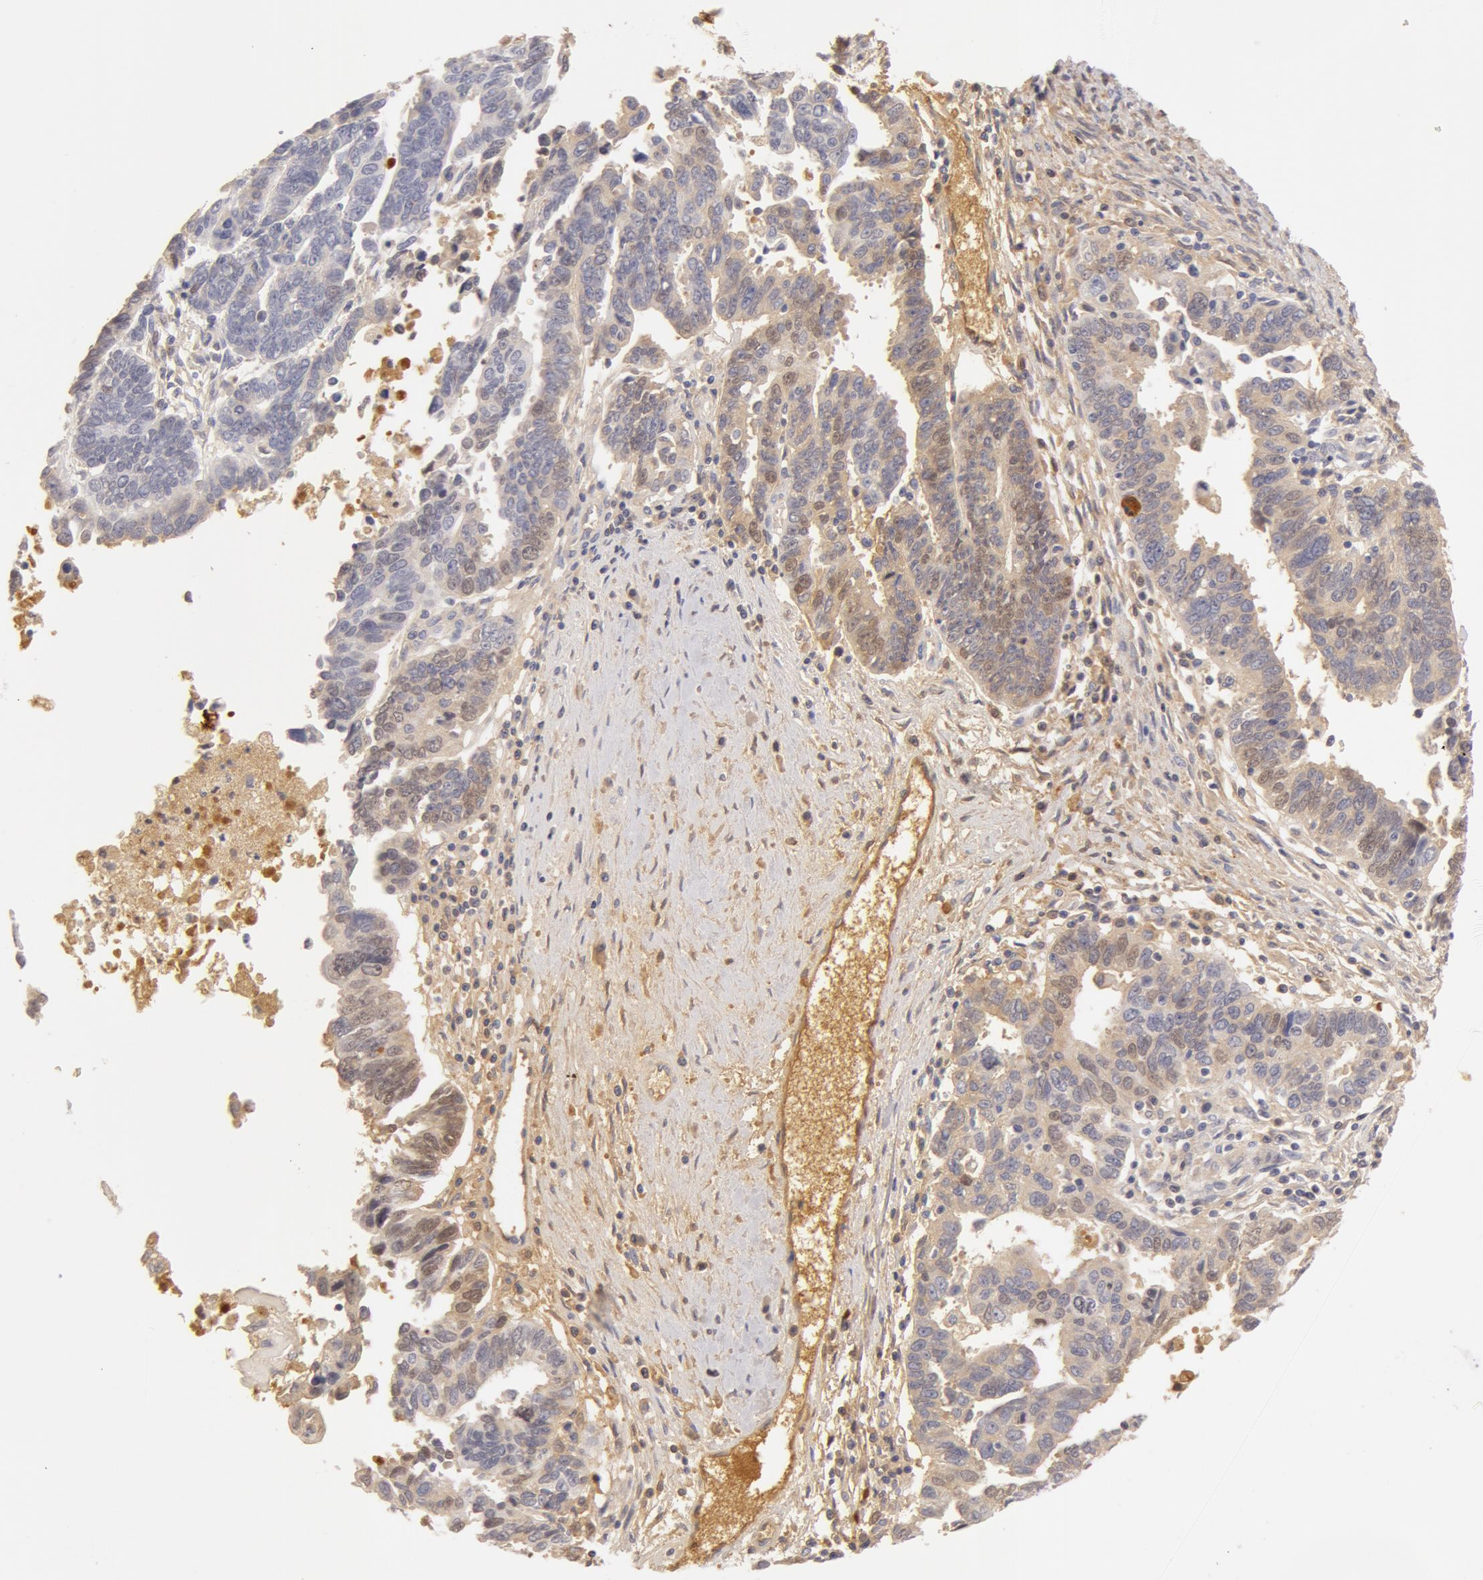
{"staining": {"intensity": "negative", "quantity": "none", "location": "none"}, "tissue": "ovarian cancer", "cell_type": "Tumor cells", "image_type": "cancer", "snomed": [{"axis": "morphology", "description": "Carcinoma, endometroid"}, {"axis": "morphology", "description": "Cystadenocarcinoma, serous, NOS"}, {"axis": "topography", "description": "Ovary"}], "caption": "There is no significant positivity in tumor cells of ovarian cancer.", "gene": "AHSG", "patient": {"sex": "female", "age": 45}}